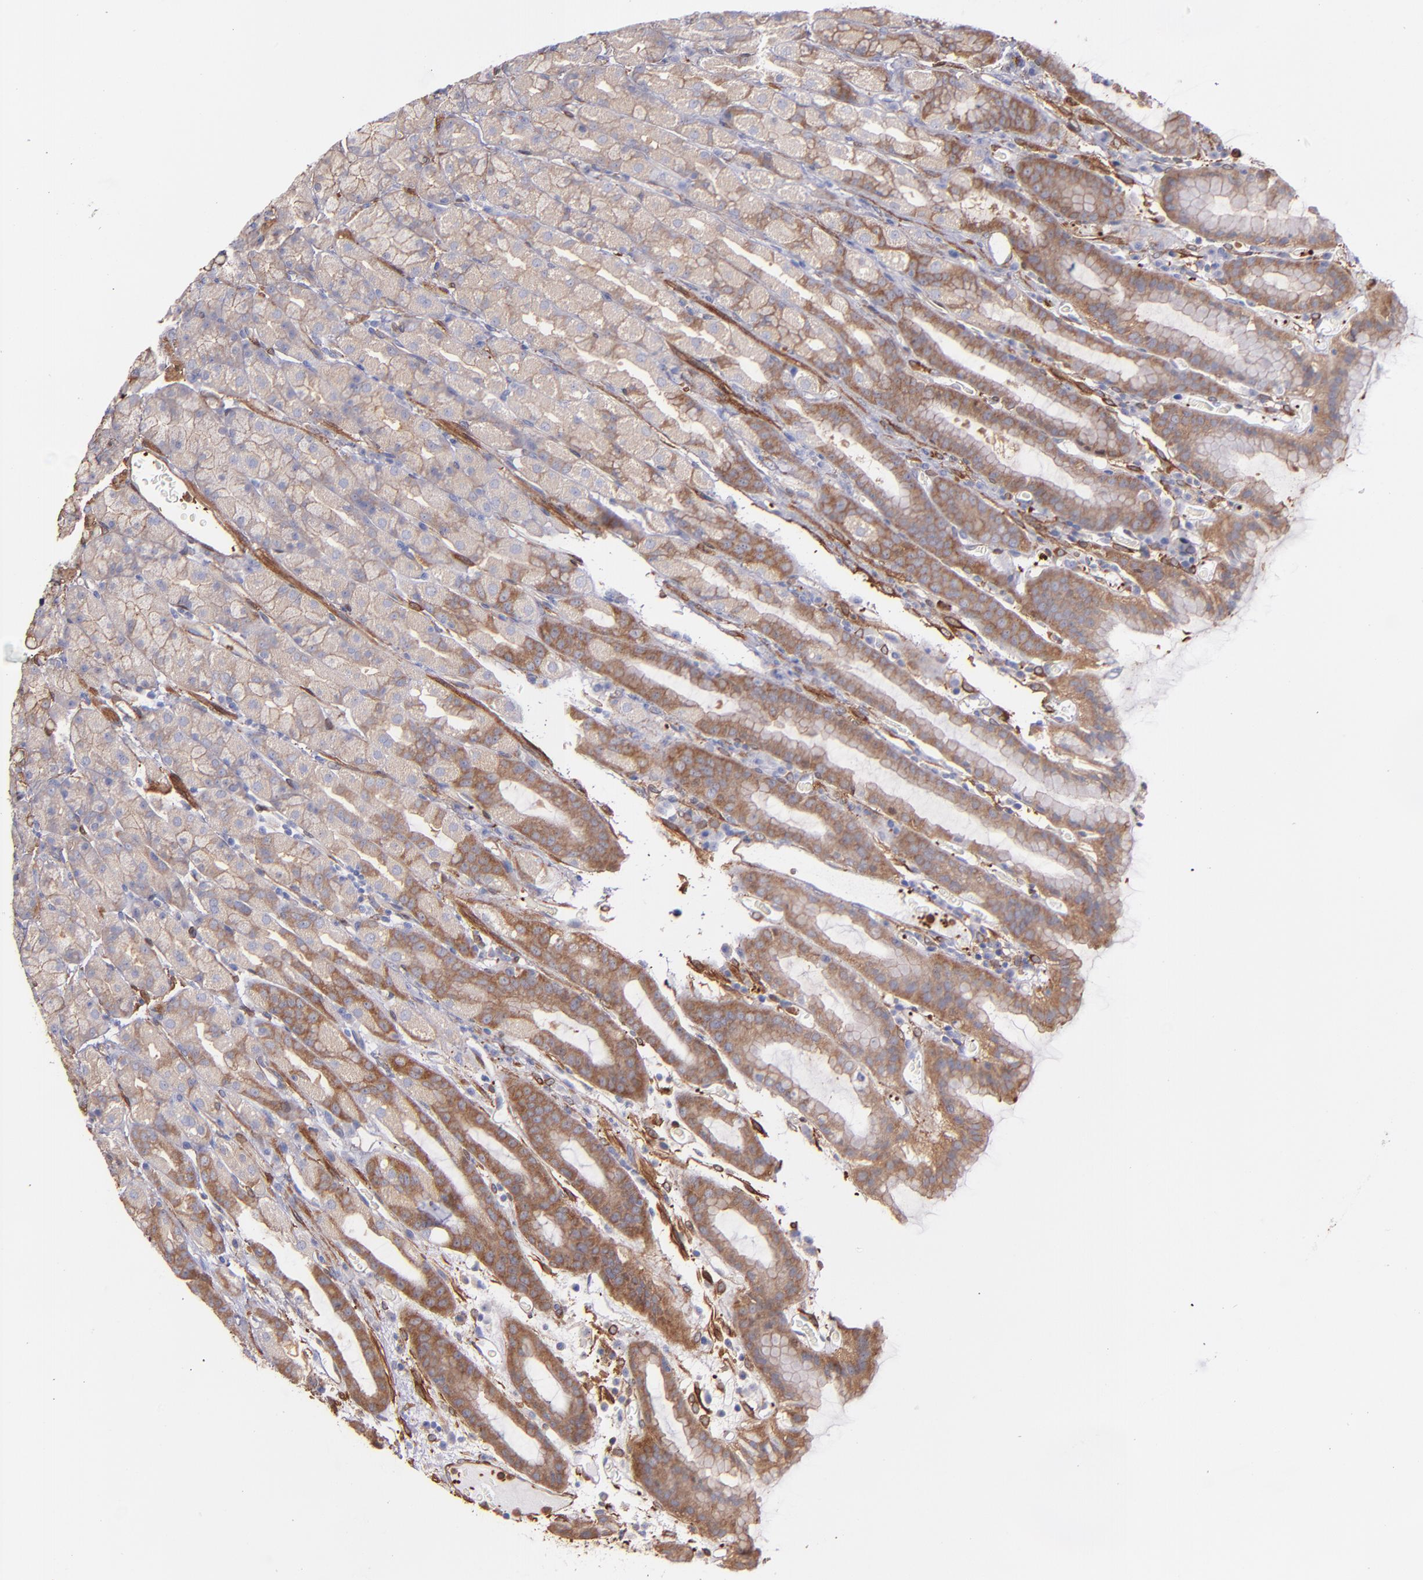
{"staining": {"intensity": "moderate", "quantity": "25%-75%", "location": "cytoplasmic/membranous"}, "tissue": "stomach", "cell_type": "Glandular cells", "image_type": "normal", "snomed": [{"axis": "morphology", "description": "Normal tissue, NOS"}, {"axis": "topography", "description": "Stomach, upper"}], "caption": "Glandular cells exhibit moderate cytoplasmic/membranous staining in approximately 25%-75% of cells in unremarkable stomach. The protein is stained brown, and the nuclei are stained in blue (DAB IHC with brightfield microscopy, high magnification).", "gene": "VCL", "patient": {"sex": "male", "age": 68}}